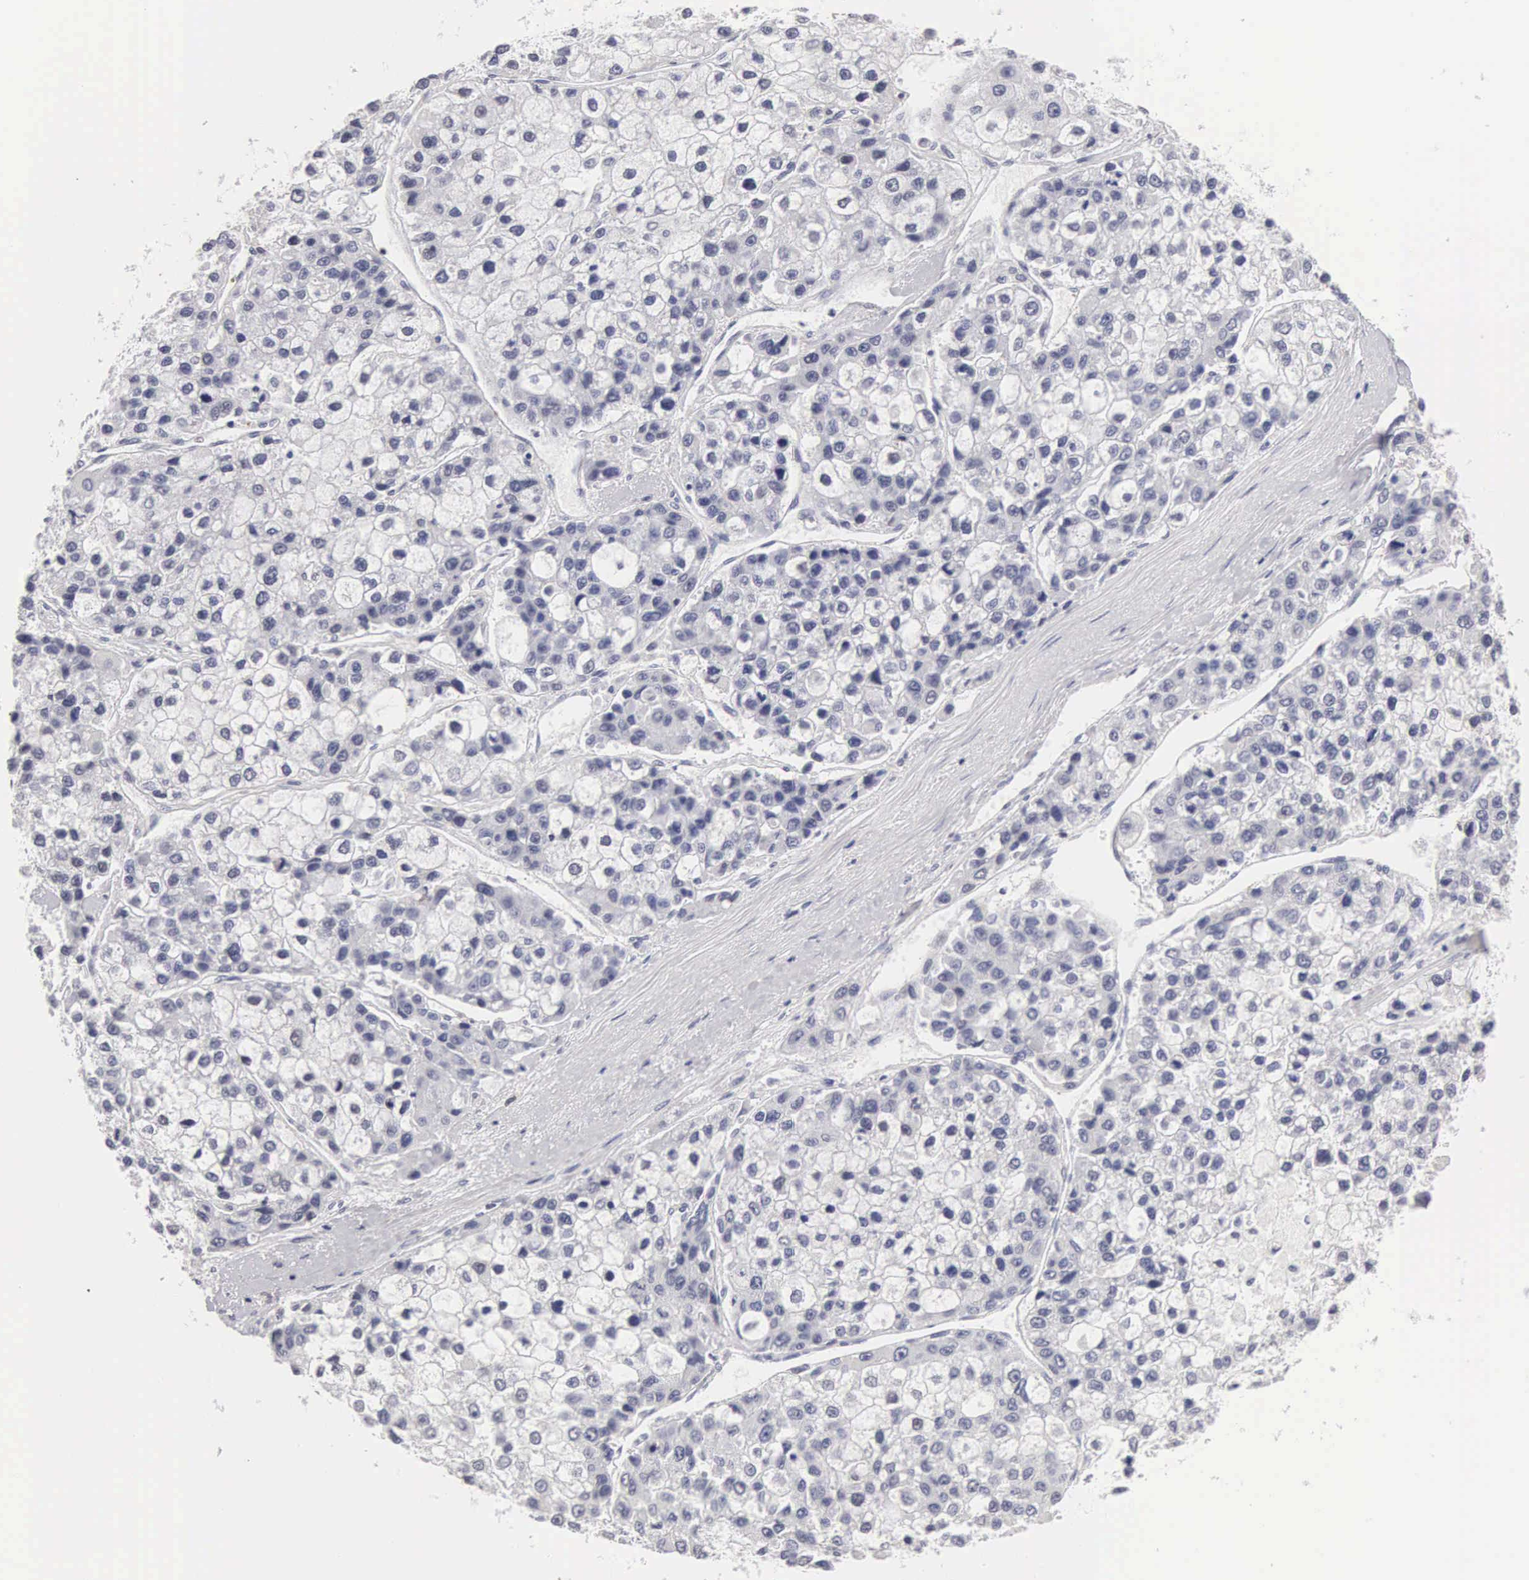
{"staining": {"intensity": "negative", "quantity": "none", "location": "none"}, "tissue": "liver cancer", "cell_type": "Tumor cells", "image_type": "cancer", "snomed": [{"axis": "morphology", "description": "Carcinoma, Hepatocellular, NOS"}, {"axis": "topography", "description": "Liver"}], "caption": "This is a photomicrograph of immunohistochemistry staining of liver cancer (hepatocellular carcinoma), which shows no positivity in tumor cells.", "gene": "FAM47A", "patient": {"sex": "female", "age": 66}}